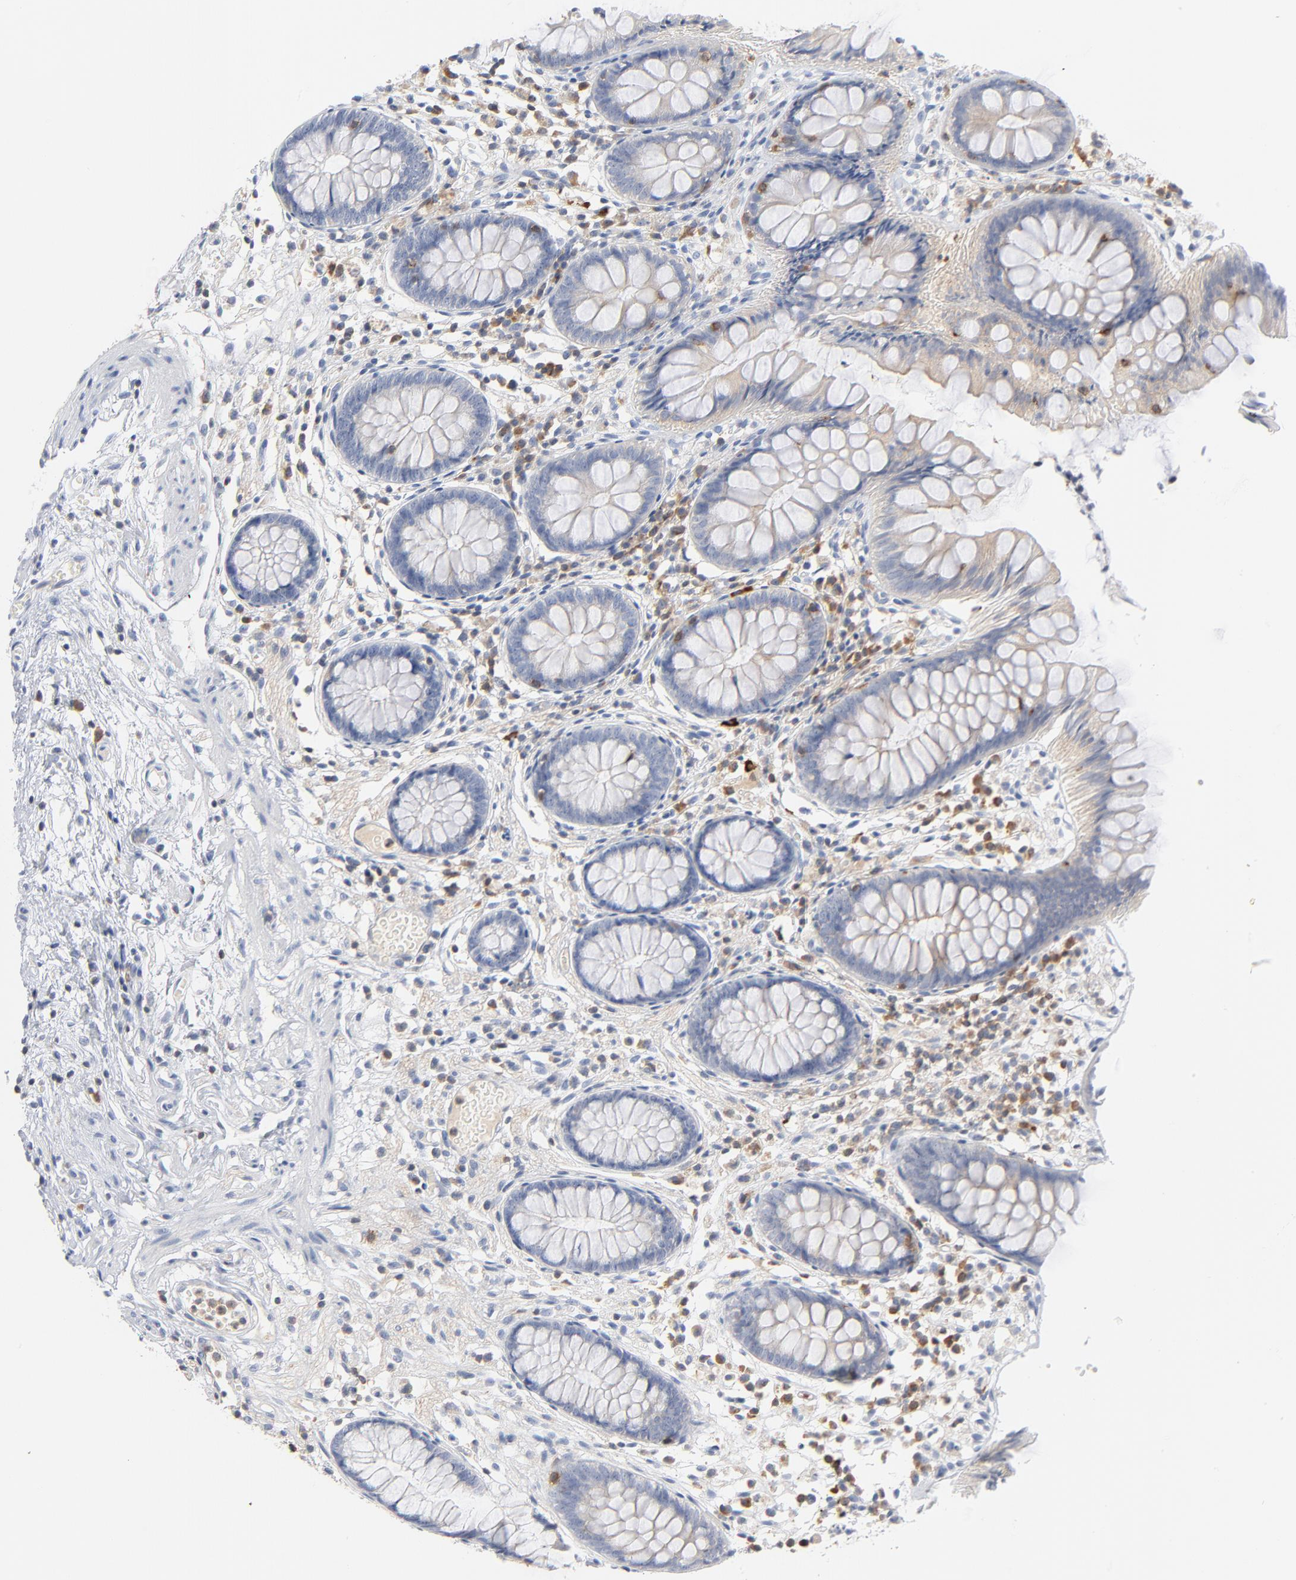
{"staining": {"intensity": "negative", "quantity": "none", "location": "none"}, "tissue": "appendix", "cell_type": "Glandular cells", "image_type": "normal", "snomed": [{"axis": "morphology", "description": "Normal tissue, NOS"}, {"axis": "topography", "description": "Appendix"}], "caption": "The photomicrograph demonstrates no staining of glandular cells in unremarkable appendix.", "gene": "PTK2B", "patient": {"sex": "male", "age": 38}}